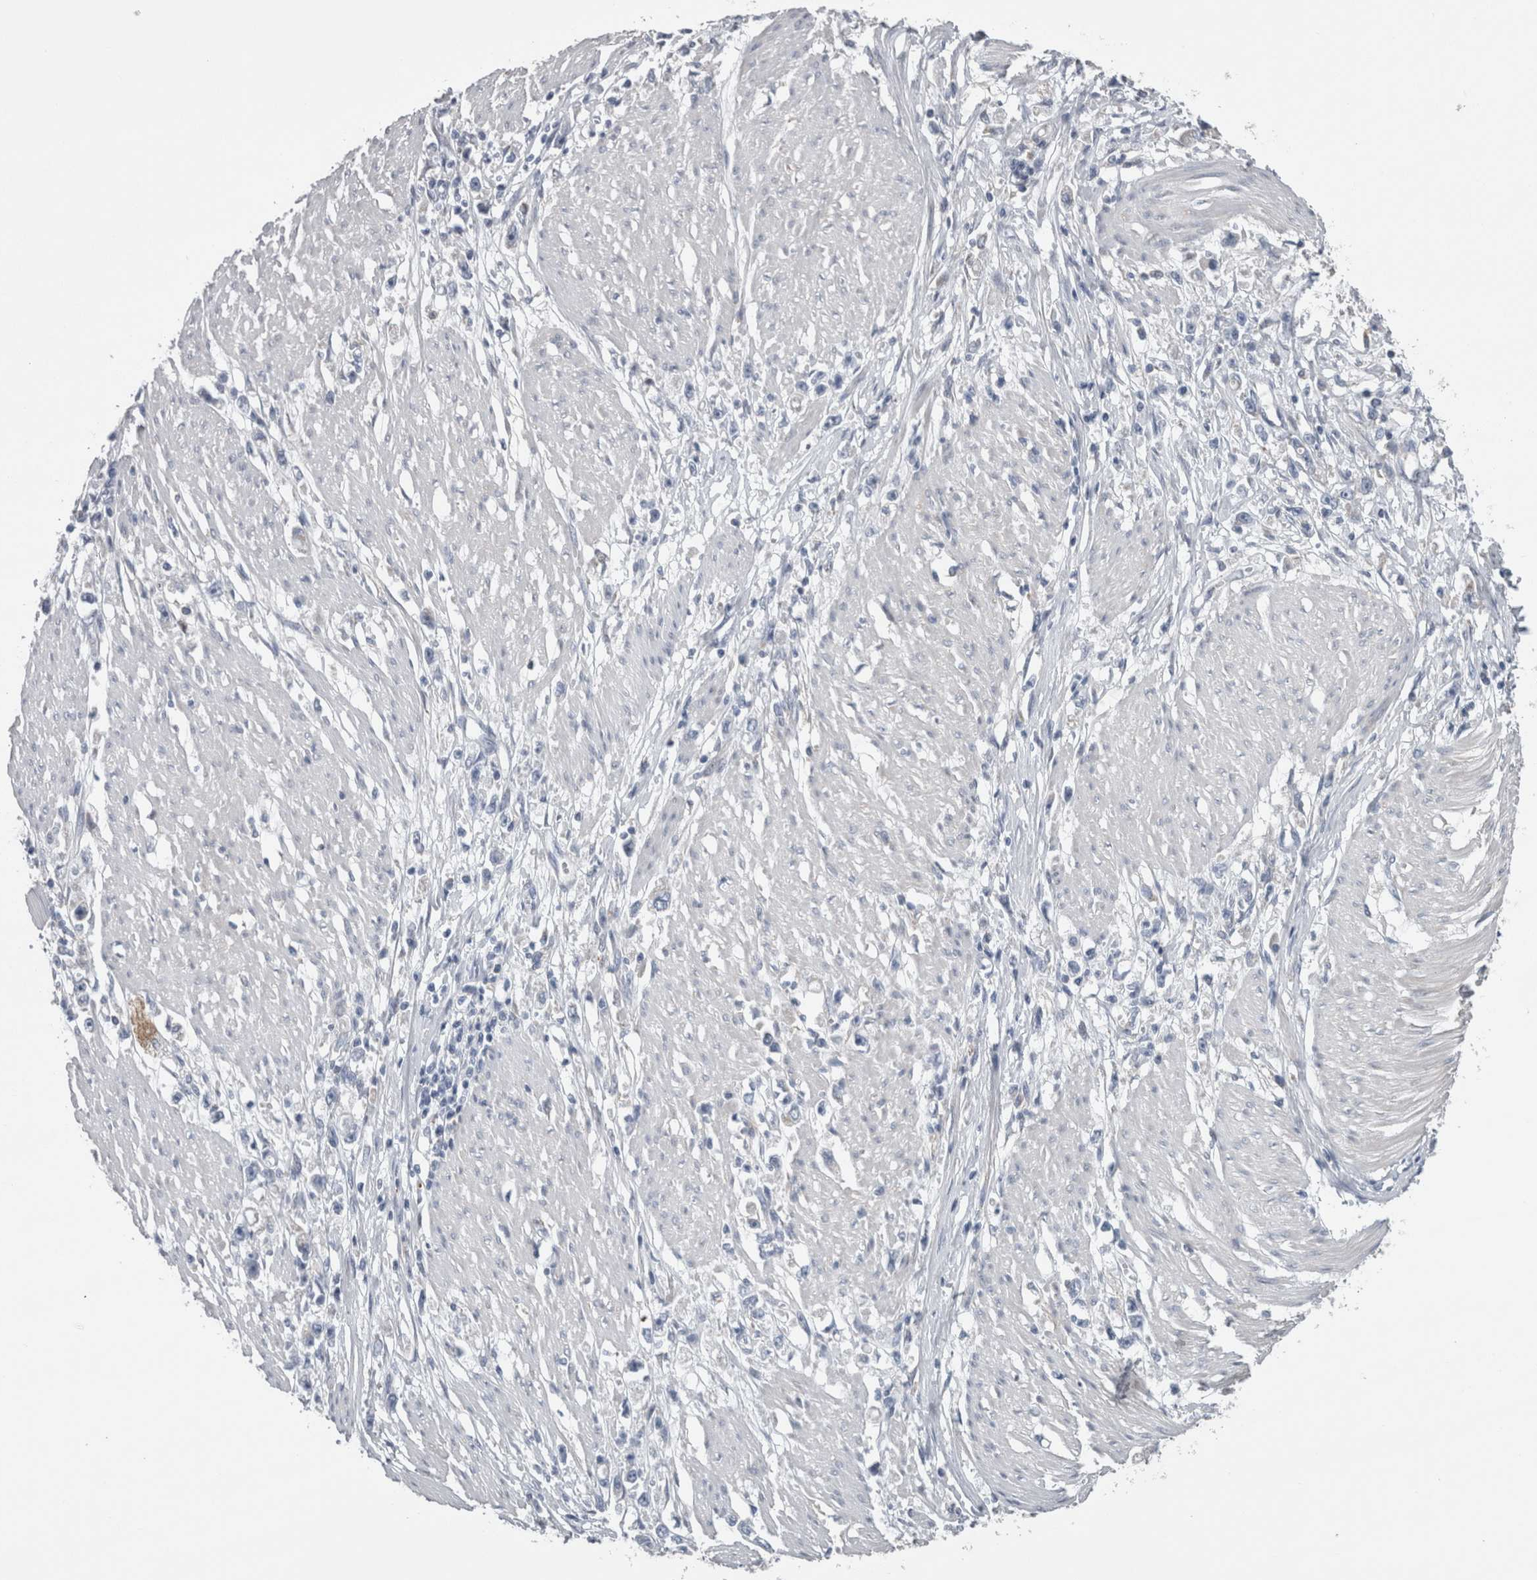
{"staining": {"intensity": "negative", "quantity": "none", "location": "none"}, "tissue": "stomach cancer", "cell_type": "Tumor cells", "image_type": "cancer", "snomed": [{"axis": "morphology", "description": "Adenocarcinoma, NOS"}, {"axis": "topography", "description": "Stomach"}], "caption": "Protein analysis of stomach cancer (adenocarcinoma) reveals no significant staining in tumor cells.", "gene": "GDAP1", "patient": {"sex": "female", "age": 59}}